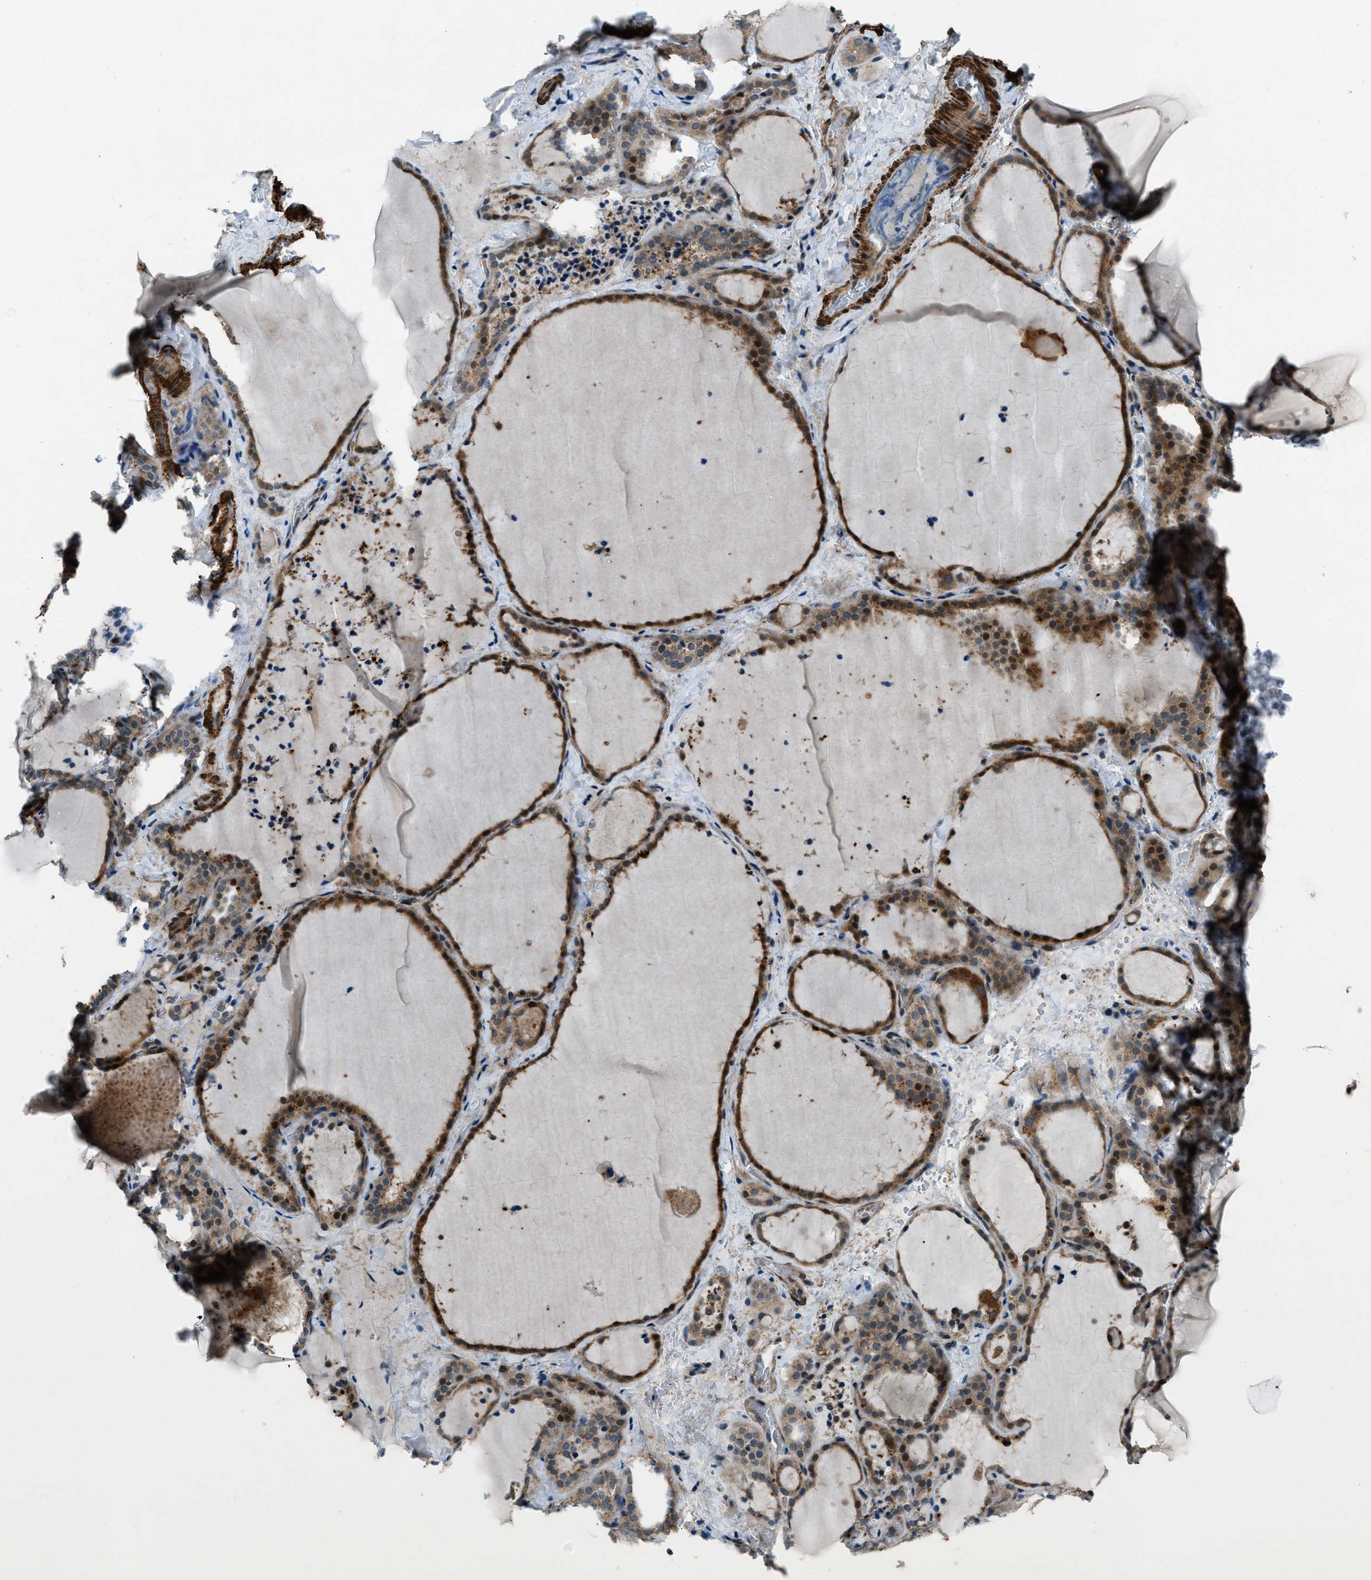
{"staining": {"intensity": "moderate", "quantity": ">75%", "location": "cytoplasmic/membranous,nuclear"}, "tissue": "thyroid gland", "cell_type": "Glandular cells", "image_type": "normal", "snomed": [{"axis": "morphology", "description": "Normal tissue, NOS"}, {"axis": "topography", "description": "Thyroid gland"}], "caption": "Normal thyroid gland displays moderate cytoplasmic/membranous,nuclear expression in about >75% of glandular cells Nuclei are stained in blue..", "gene": "NUDCD3", "patient": {"sex": "female", "age": 22}}